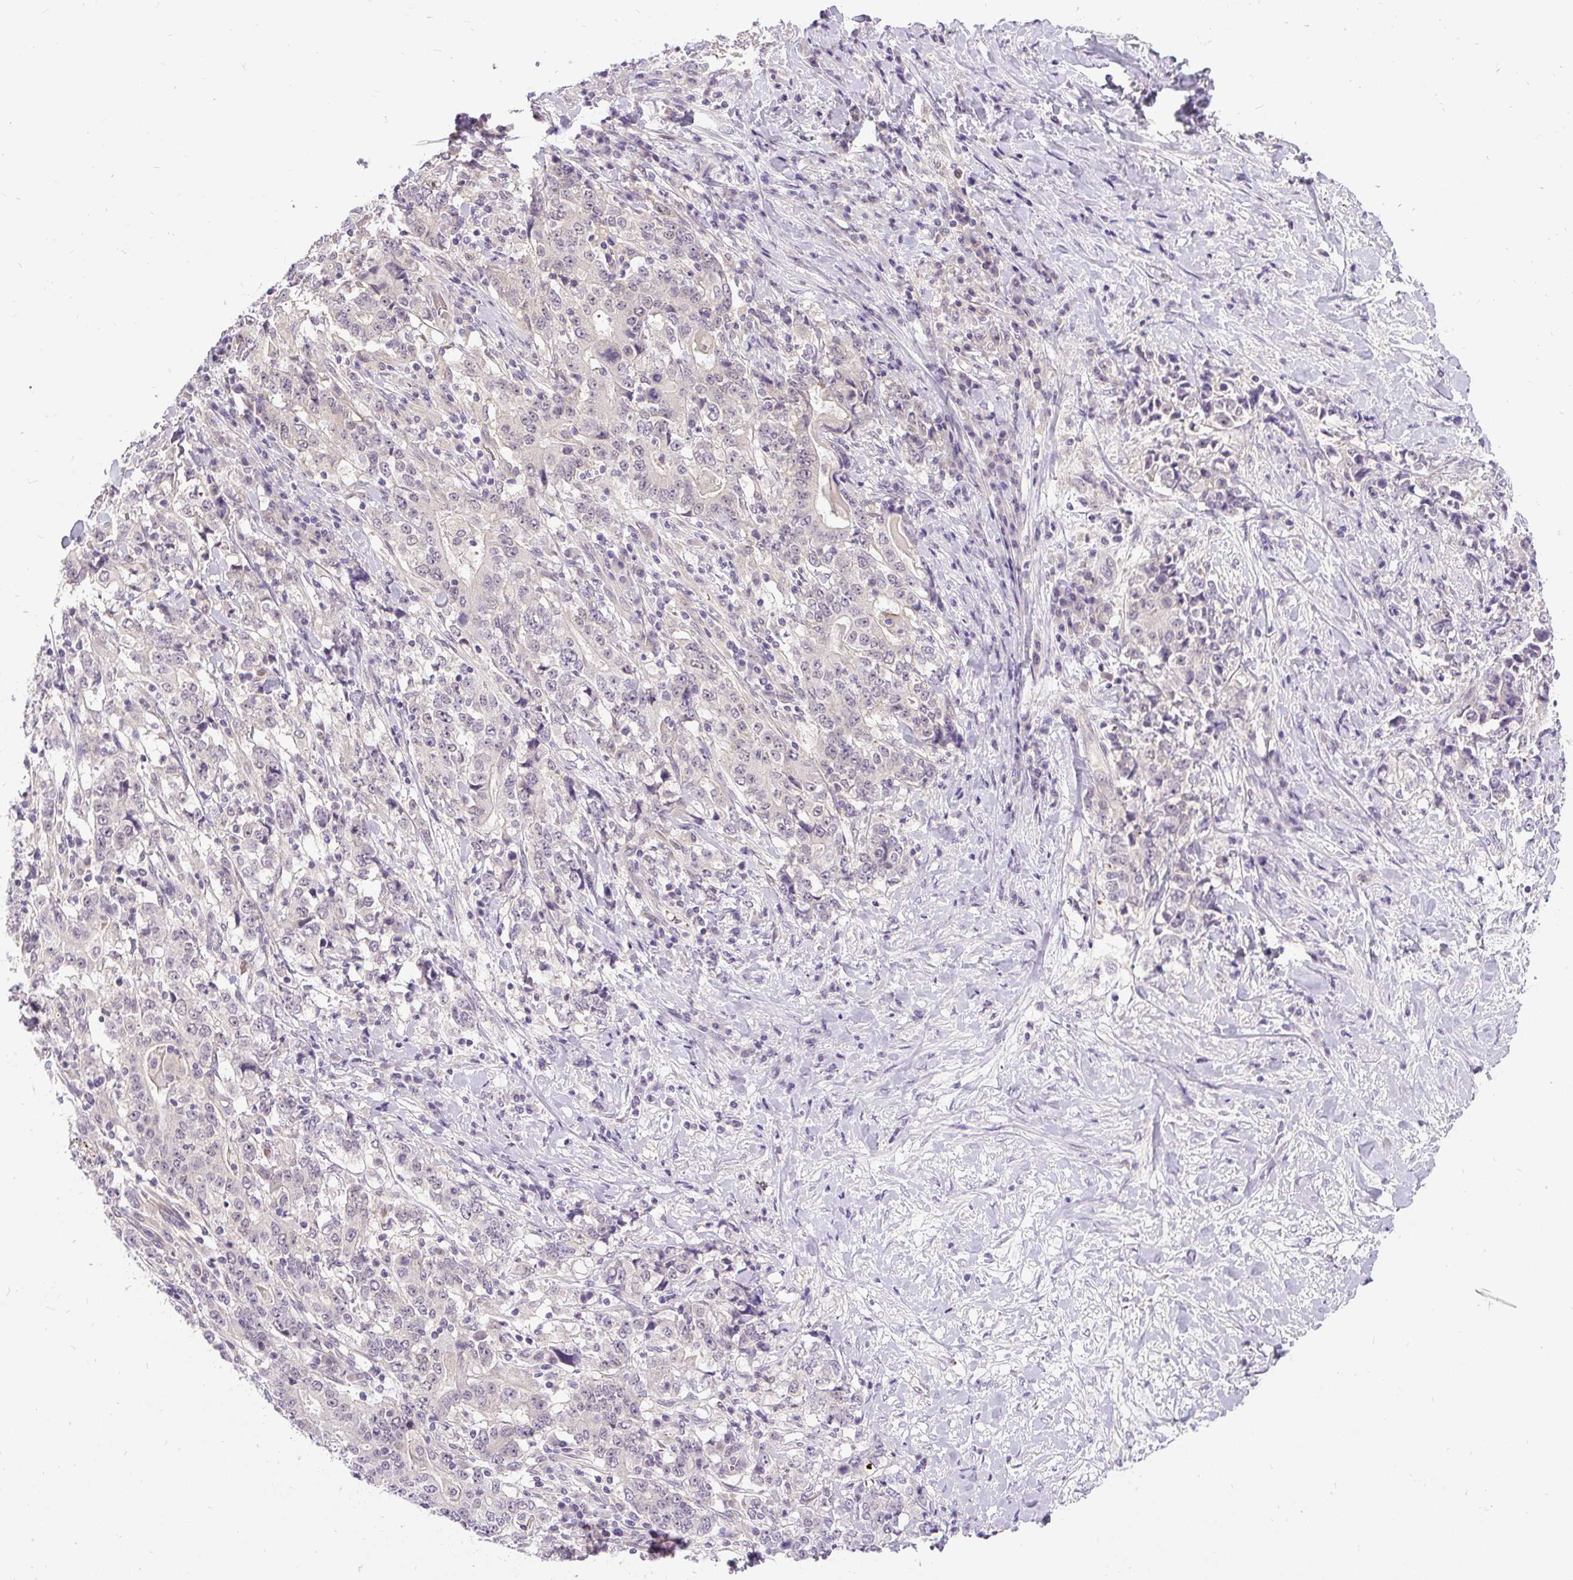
{"staining": {"intensity": "negative", "quantity": "none", "location": "none"}, "tissue": "stomach cancer", "cell_type": "Tumor cells", "image_type": "cancer", "snomed": [{"axis": "morphology", "description": "Normal tissue, NOS"}, {"axis": "morphology", "description": "Adenocarcinoma, NOS"}, {"axis": "topography", "description": "Stomach, upper"}, {"axis": "topography", "description": "Stomach"}], "caption": "Tumor cells show no significant protein staining in stomach cancer (adenocarcinoma).", "gene": "FAM117B", "patient": {"sex": "male", "age": 59}}